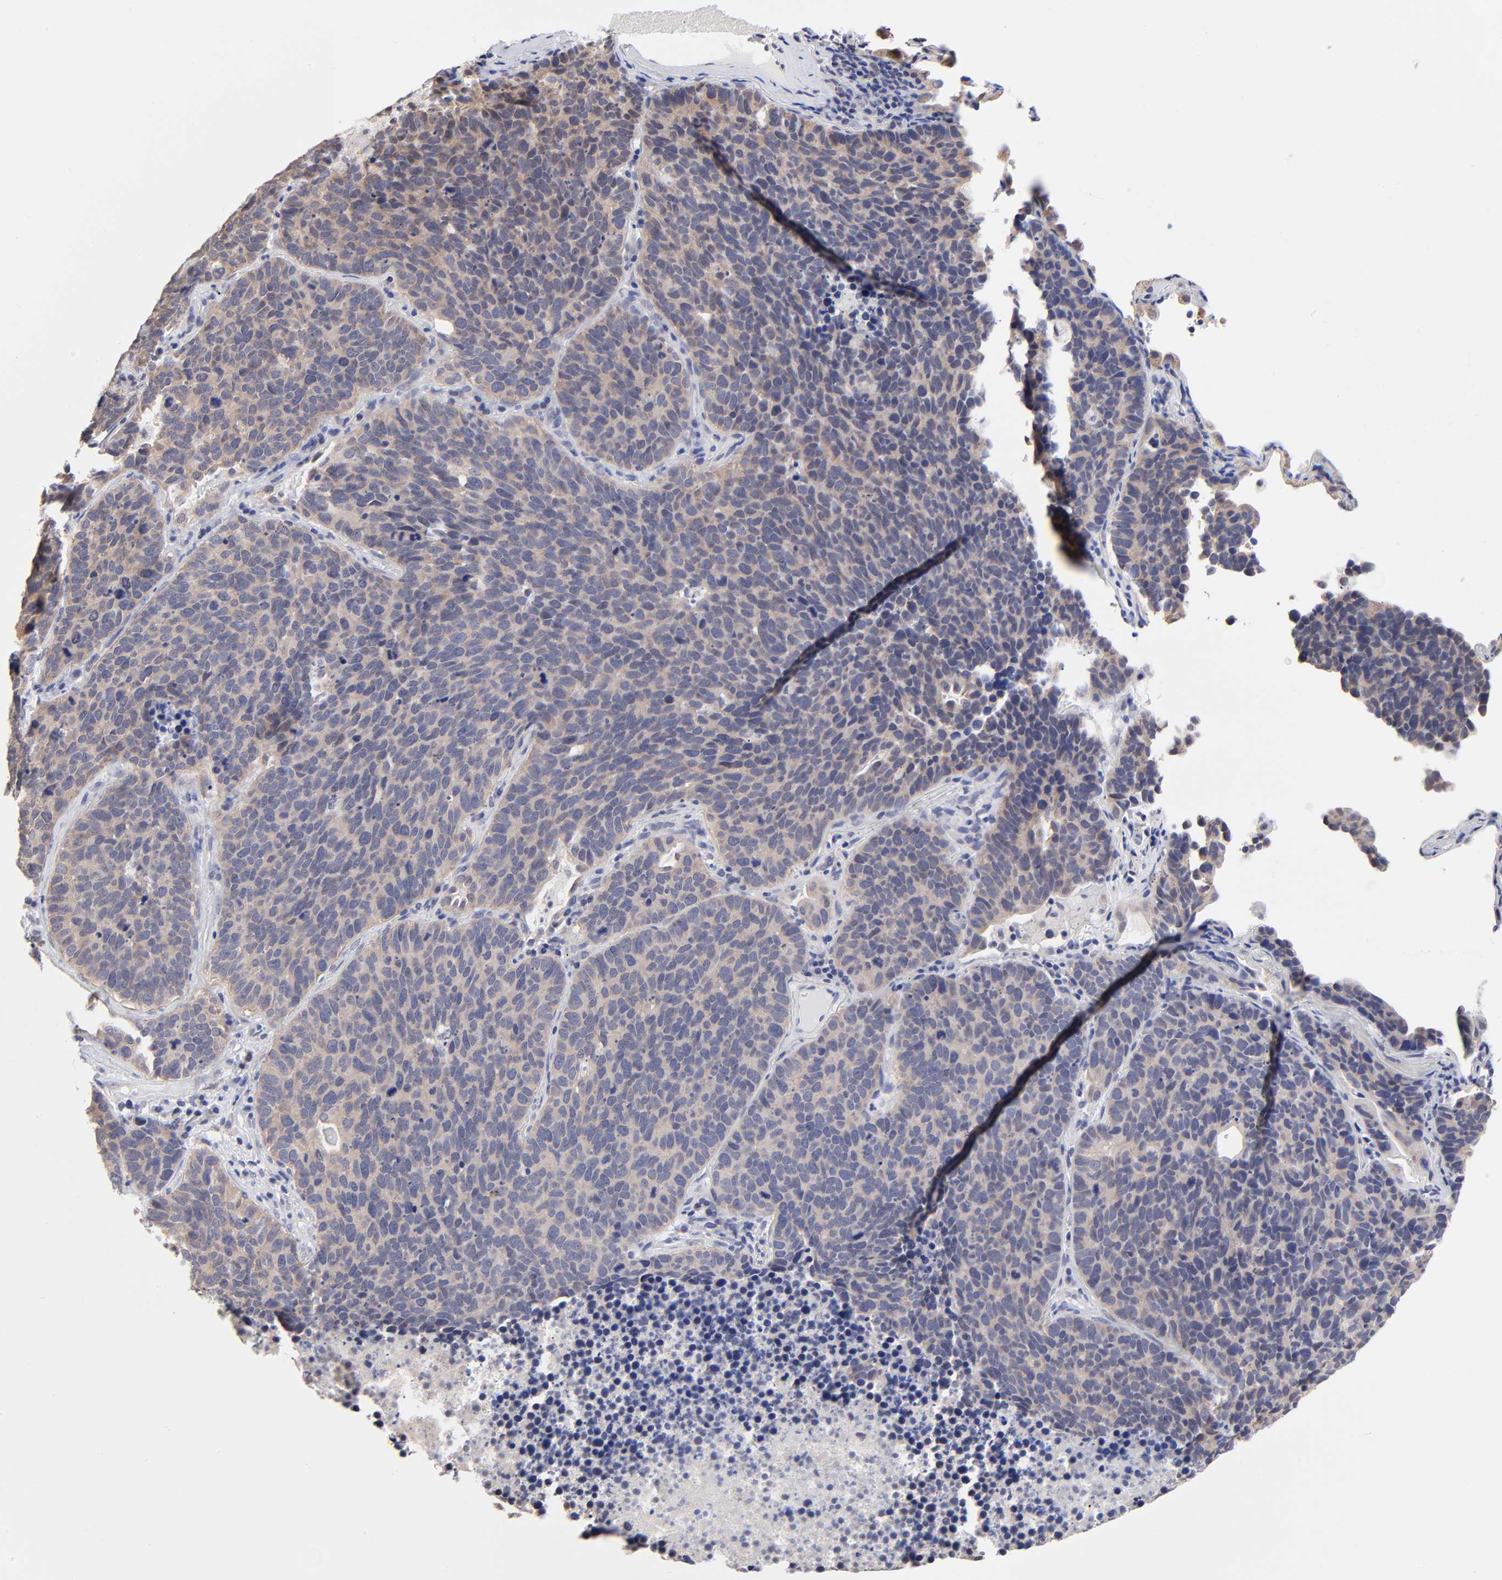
{"staining": {"intensity": "weak", "quantity": ">75%", "location": "cytoplasmic/membranous"}, "tissue": "lung cancer", "cell_type": "Tumor cells", "image_type": "cancer", "snomed": [{"axis": "morphology", "description": "Neoplasm, malignant, NOS"}, {"axis": "topography", "description": "Lung"}], "caption": "Neoplasm (malignant) (lung) stained for a protein shows weak cytoplasmic/membranous positivity in tumor cells.", "gene": "FBXO8", "patient": {"sex": "female", "age": 75}}